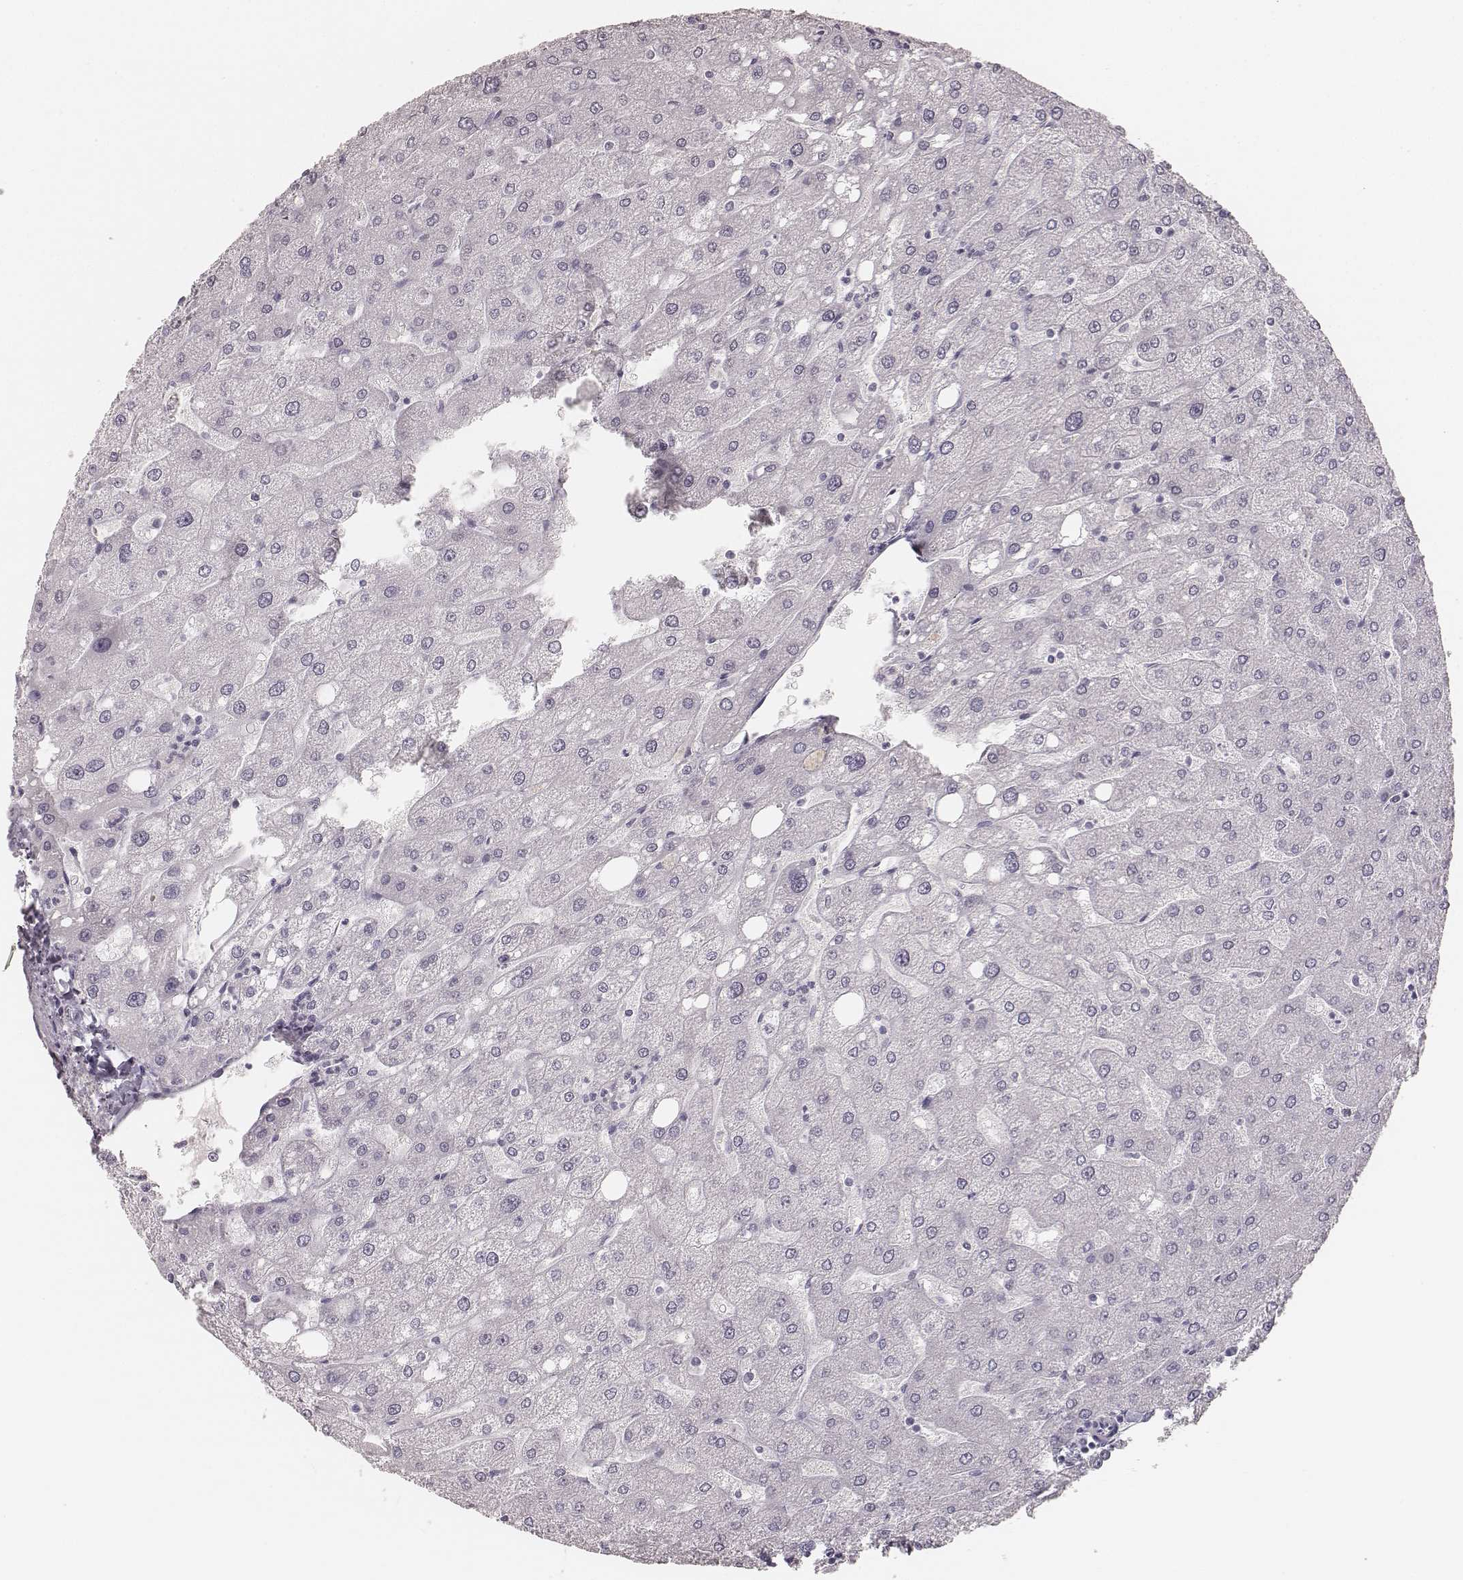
{"staining": {"intensity": "negative", "quantity": "none", "location": "none"}, "tissue": "liver", "cell_type": "Cholangiocytes", "image_type": "normal", "snomed": [{"axis": "morphology", "description": "Normal tissue, NOS"}, {"axis": "topography", "description": "Liver"}], "caption": "The photomicrograph displays no significant positivity in cholangiocytes of liver.", "gene": "KRT34", "patient": {"sex": "male", "age": 67}}